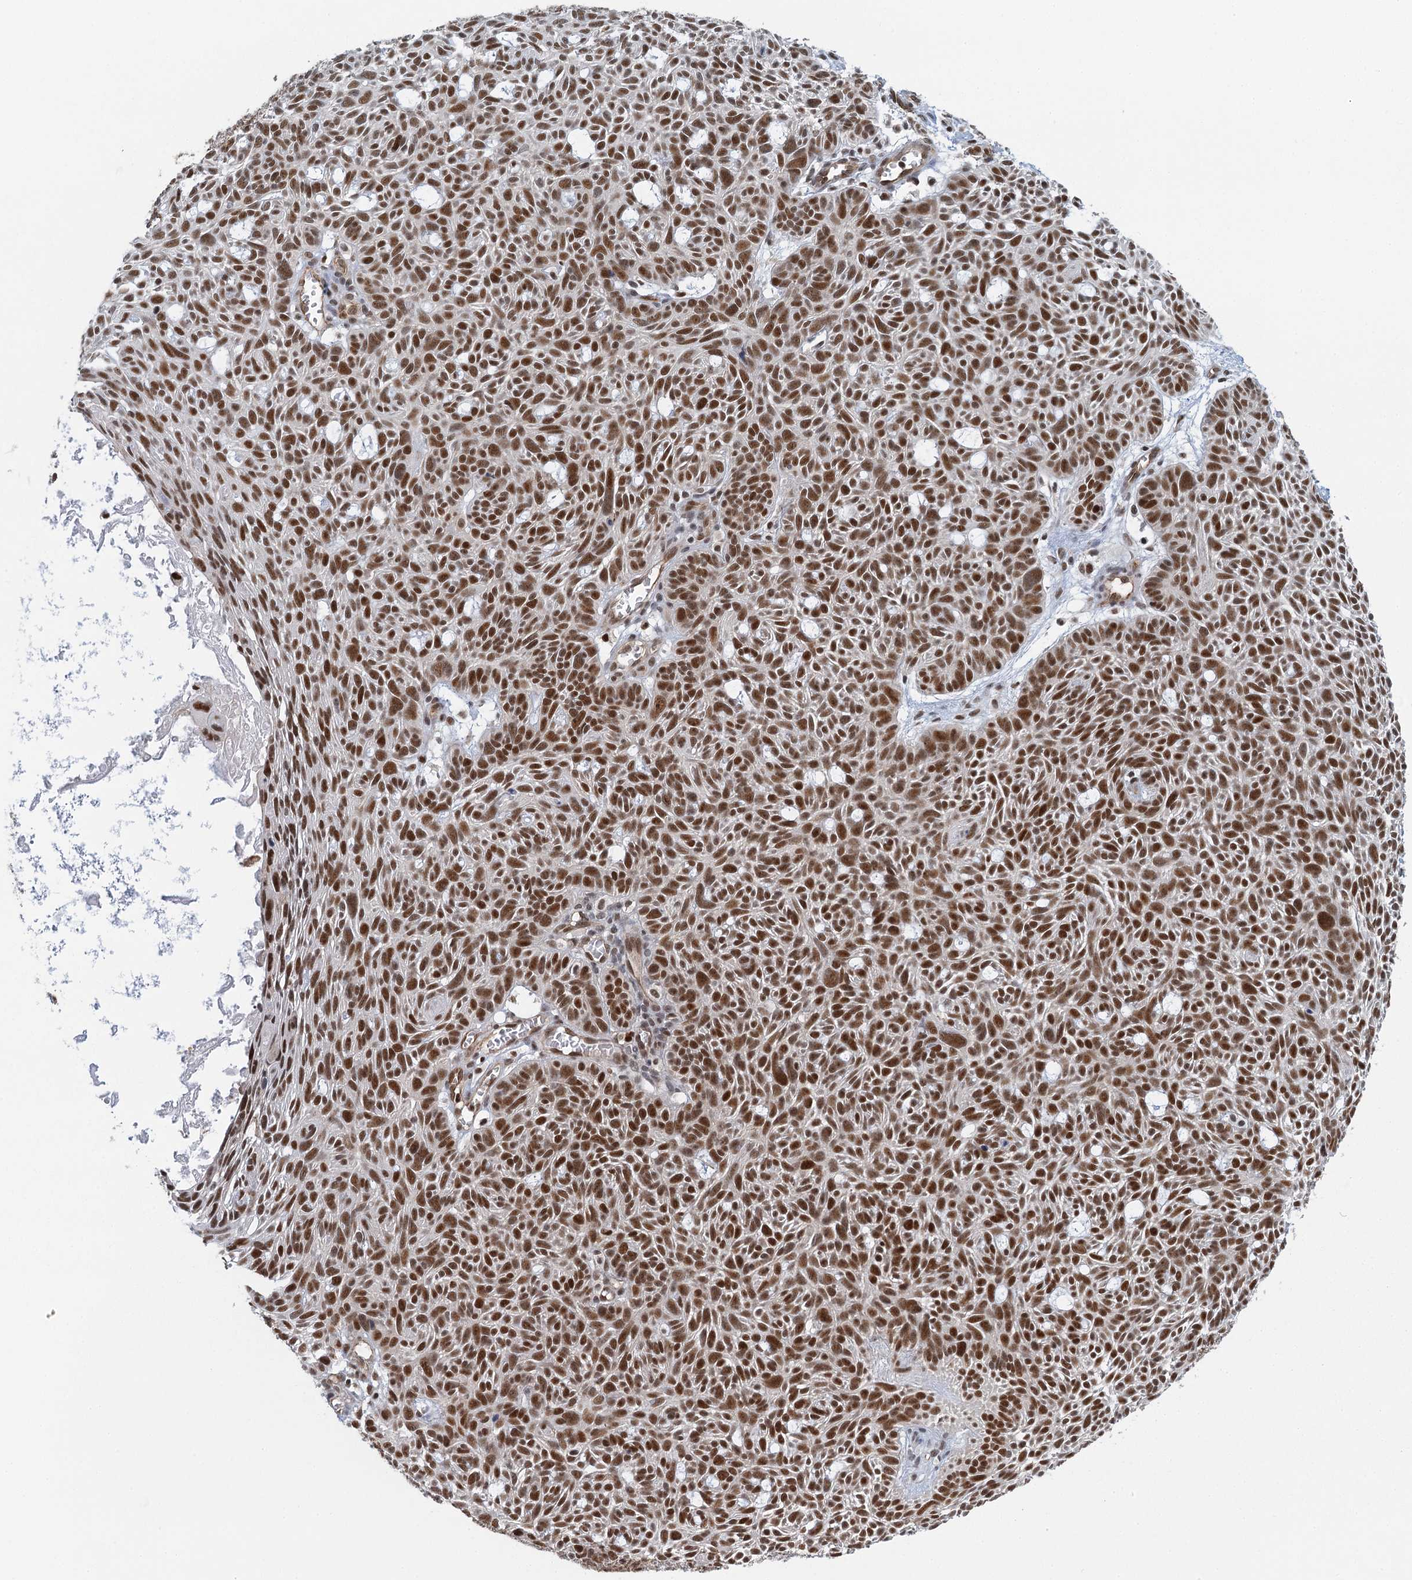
{"staining": {"intensity": "strong", "quantity": ">75%", "location": "nuclear"}, "tissue": "skin cancer", "cell_type": "Tumor cells", "image_type": "cancer", "snomed": [{"axis": "morphology", "description": "Basal cell carcinoma"}, {"axis": "topography", "description": "Skin"}], "caption": "Protein staining by IHC exhibits strong nuclear staining in about >75% of tumor cells in skin cancer (basal cell carcinoma).", "gene": "GPATCH11", "patient": {"sex": "male", "age": 69}}